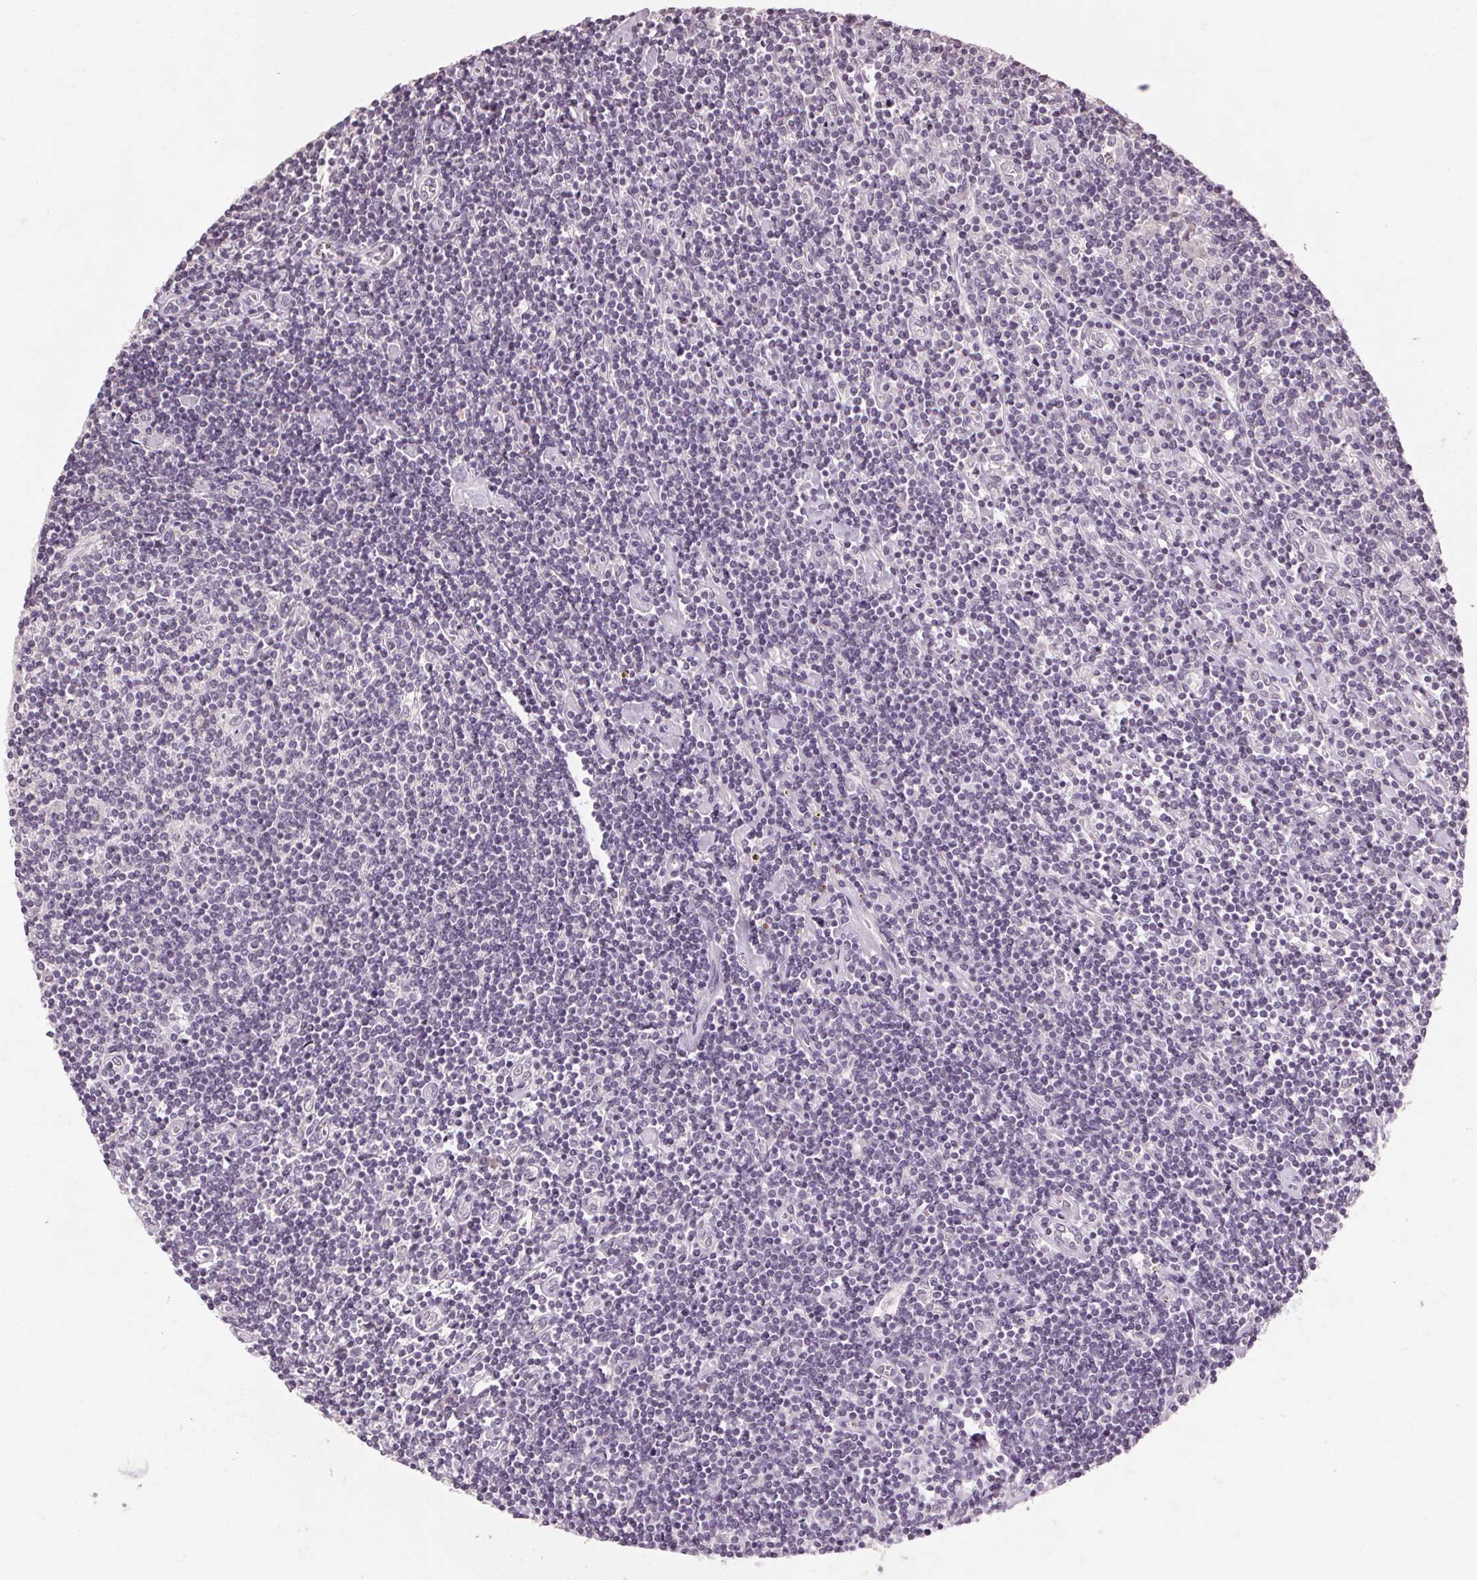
{"staining": {"intensity": "negative", "quantity": "none", "location": "none"}, "tissue": "lymphoma", "cell_type": "Tumor cells", "image_type": "cancer", "snomed": [{"axis": "morphology", "description": "Hodgkin's disease, NOS"}, {"axis": "topography", "description": "Lymph node"}], "caption": "The histopathology image reveals no significant expression in tumor cells of Hodgkin's disease.", "gene": "POMC", "patient": {"sex": "male", "age": 40}}